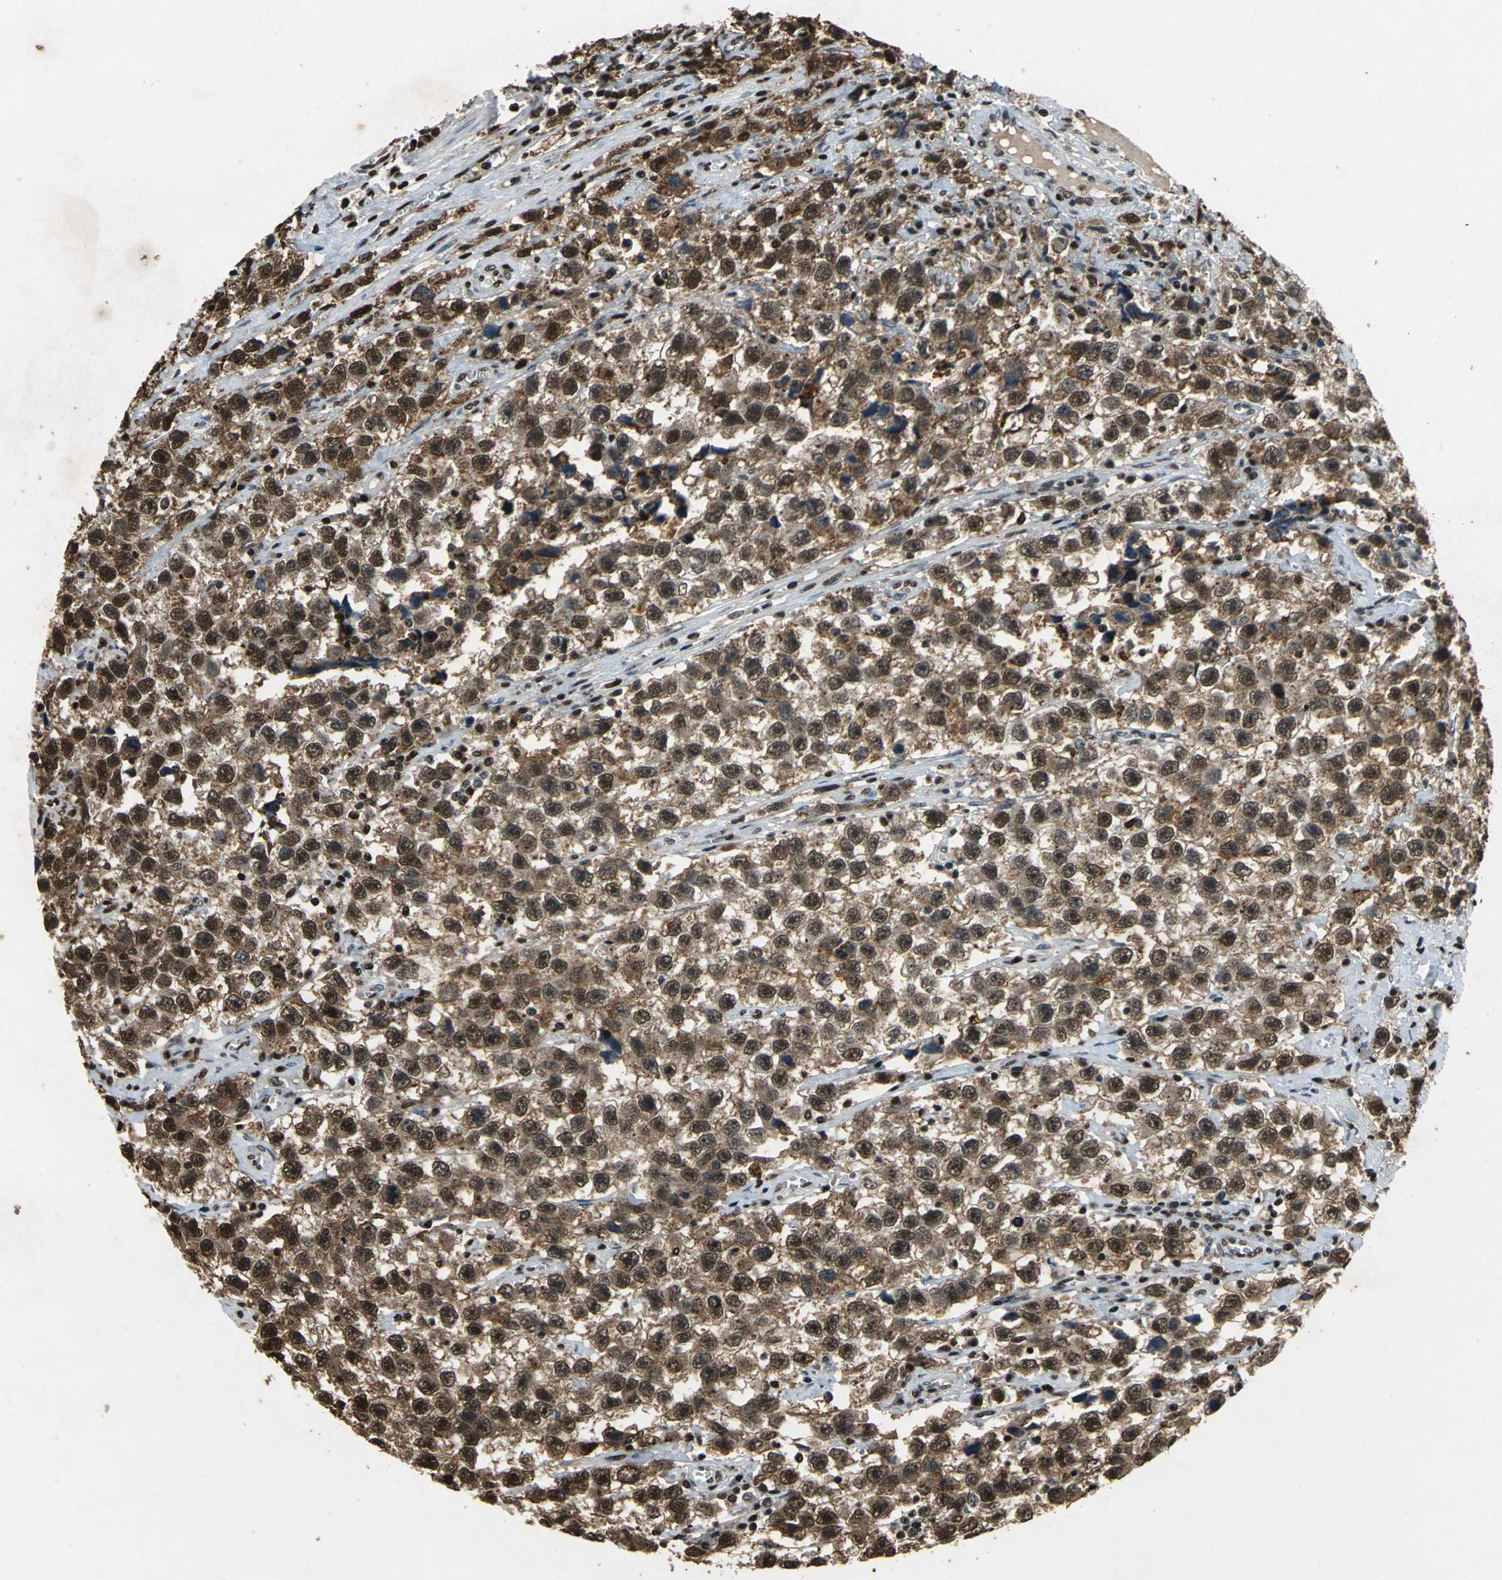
{"staining": {"intensity": "moderate", "quantity": ">75%", "location": "cytoplasmic/membranous,nuclear"}, "tissue": "testis cancer", "cell_type": "Tumor cells", "image_type": "cancer", "snomed": [{"axis": "morphology", "description": "Seminoma, NOS"}, {"axis": "topography", "description": "Testis"}], "caption": "About >75% of tumor cells in human testis cancer (seminoma) show moderate cytoplasmic/membranous and nuclear protein staining as visualized by brown immunohistochemical staining.", "gene": "ANP32A", "patient": {"sex": "male", "age": 33}}